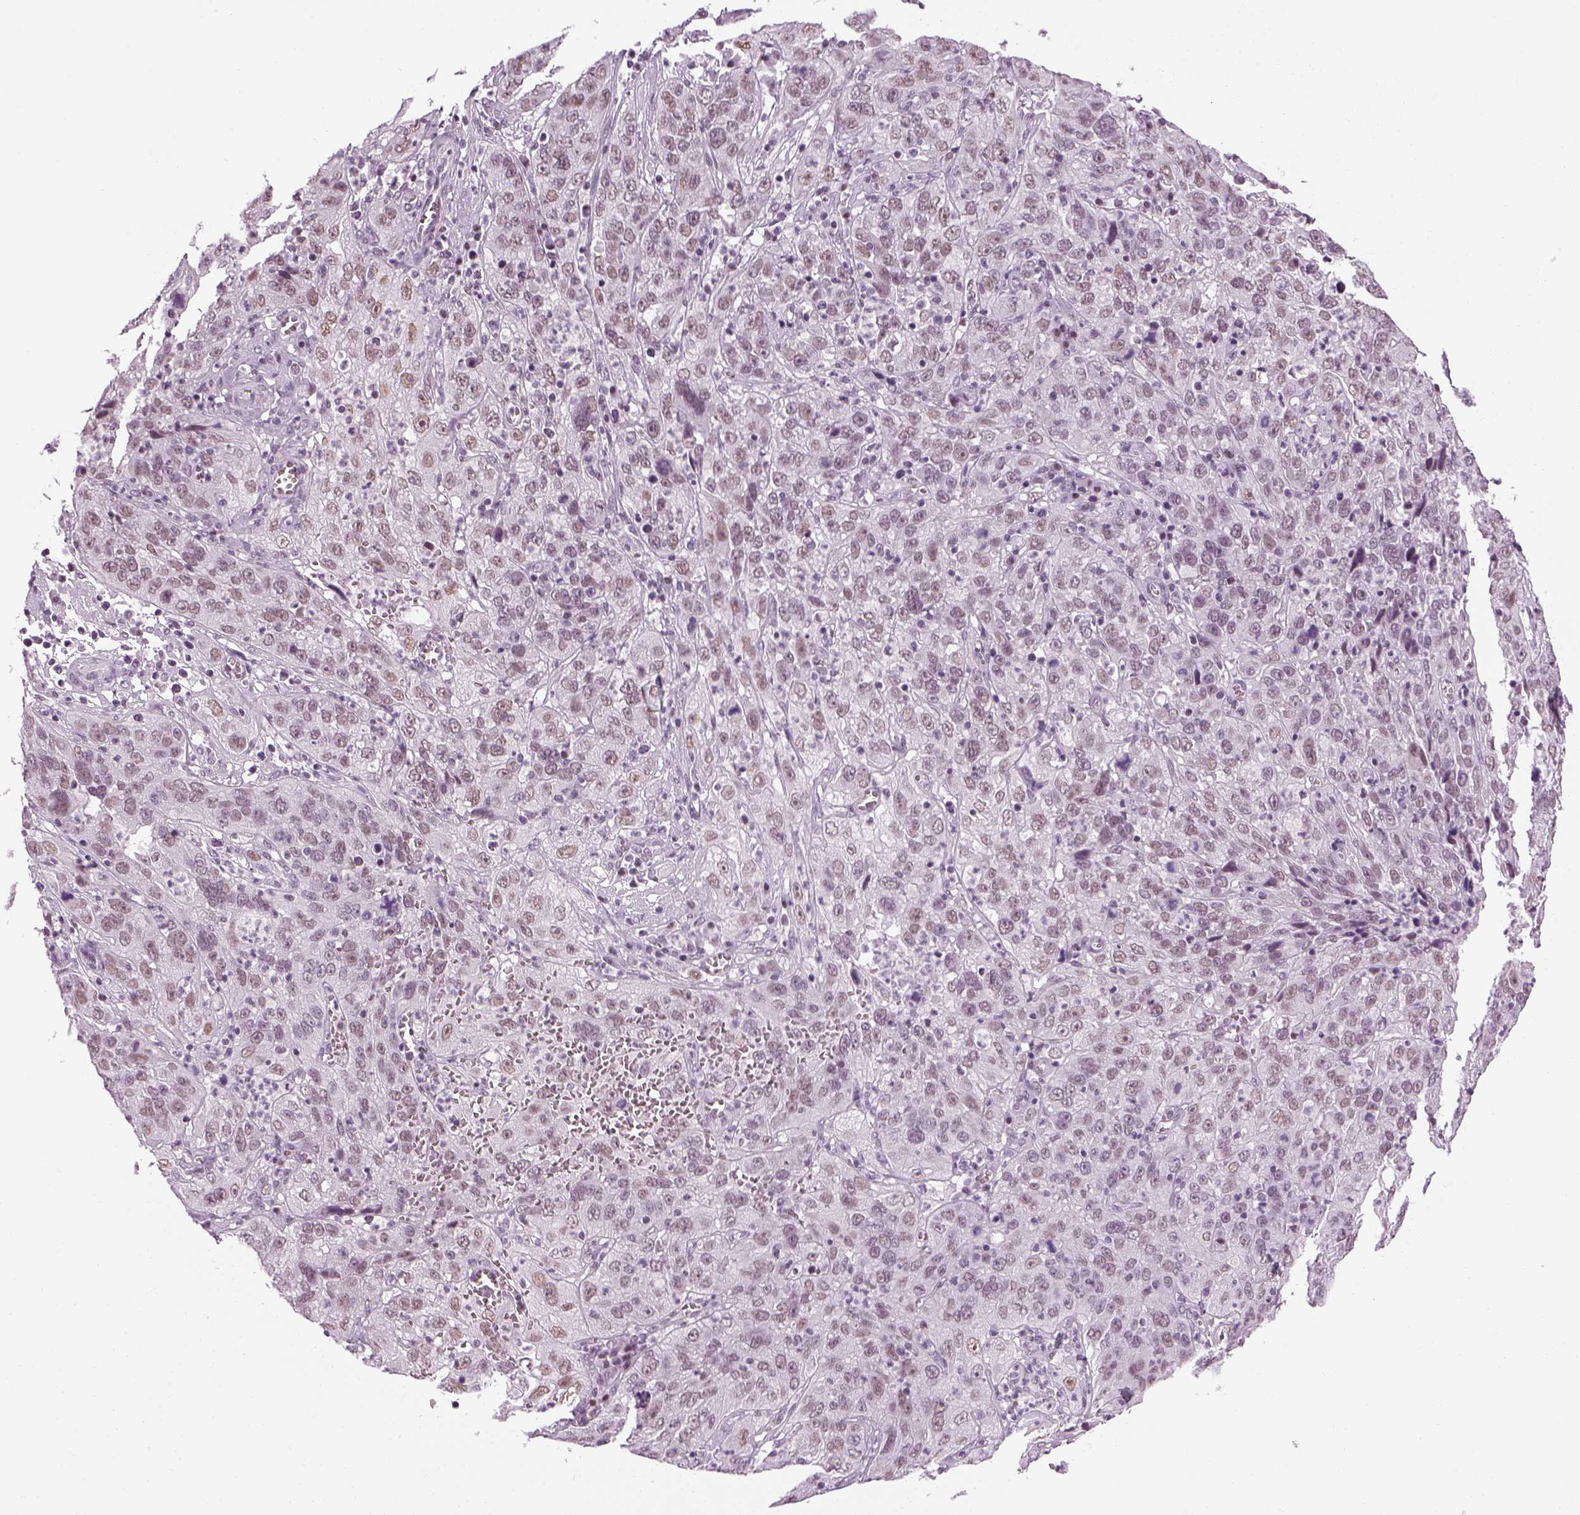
{"staining": {"intensity": "weak", "quantity": "<25%", "location": "nuclear"}, "tissue": "cervical cancer", "cell_type": "Tumor cells", "image_type": "cancer", "snomed": [{"axis": "morphology", "description": "Squamous cell carcinoma, NOS"}, {"axis": "topography", "description": "Cervix"}], "caption": "This is an IHC micrograph of human cervical cancer. There is no expression in tumor cells.", "gene": "KCNG2", "patient": {"sex": "female", "age": 32}}